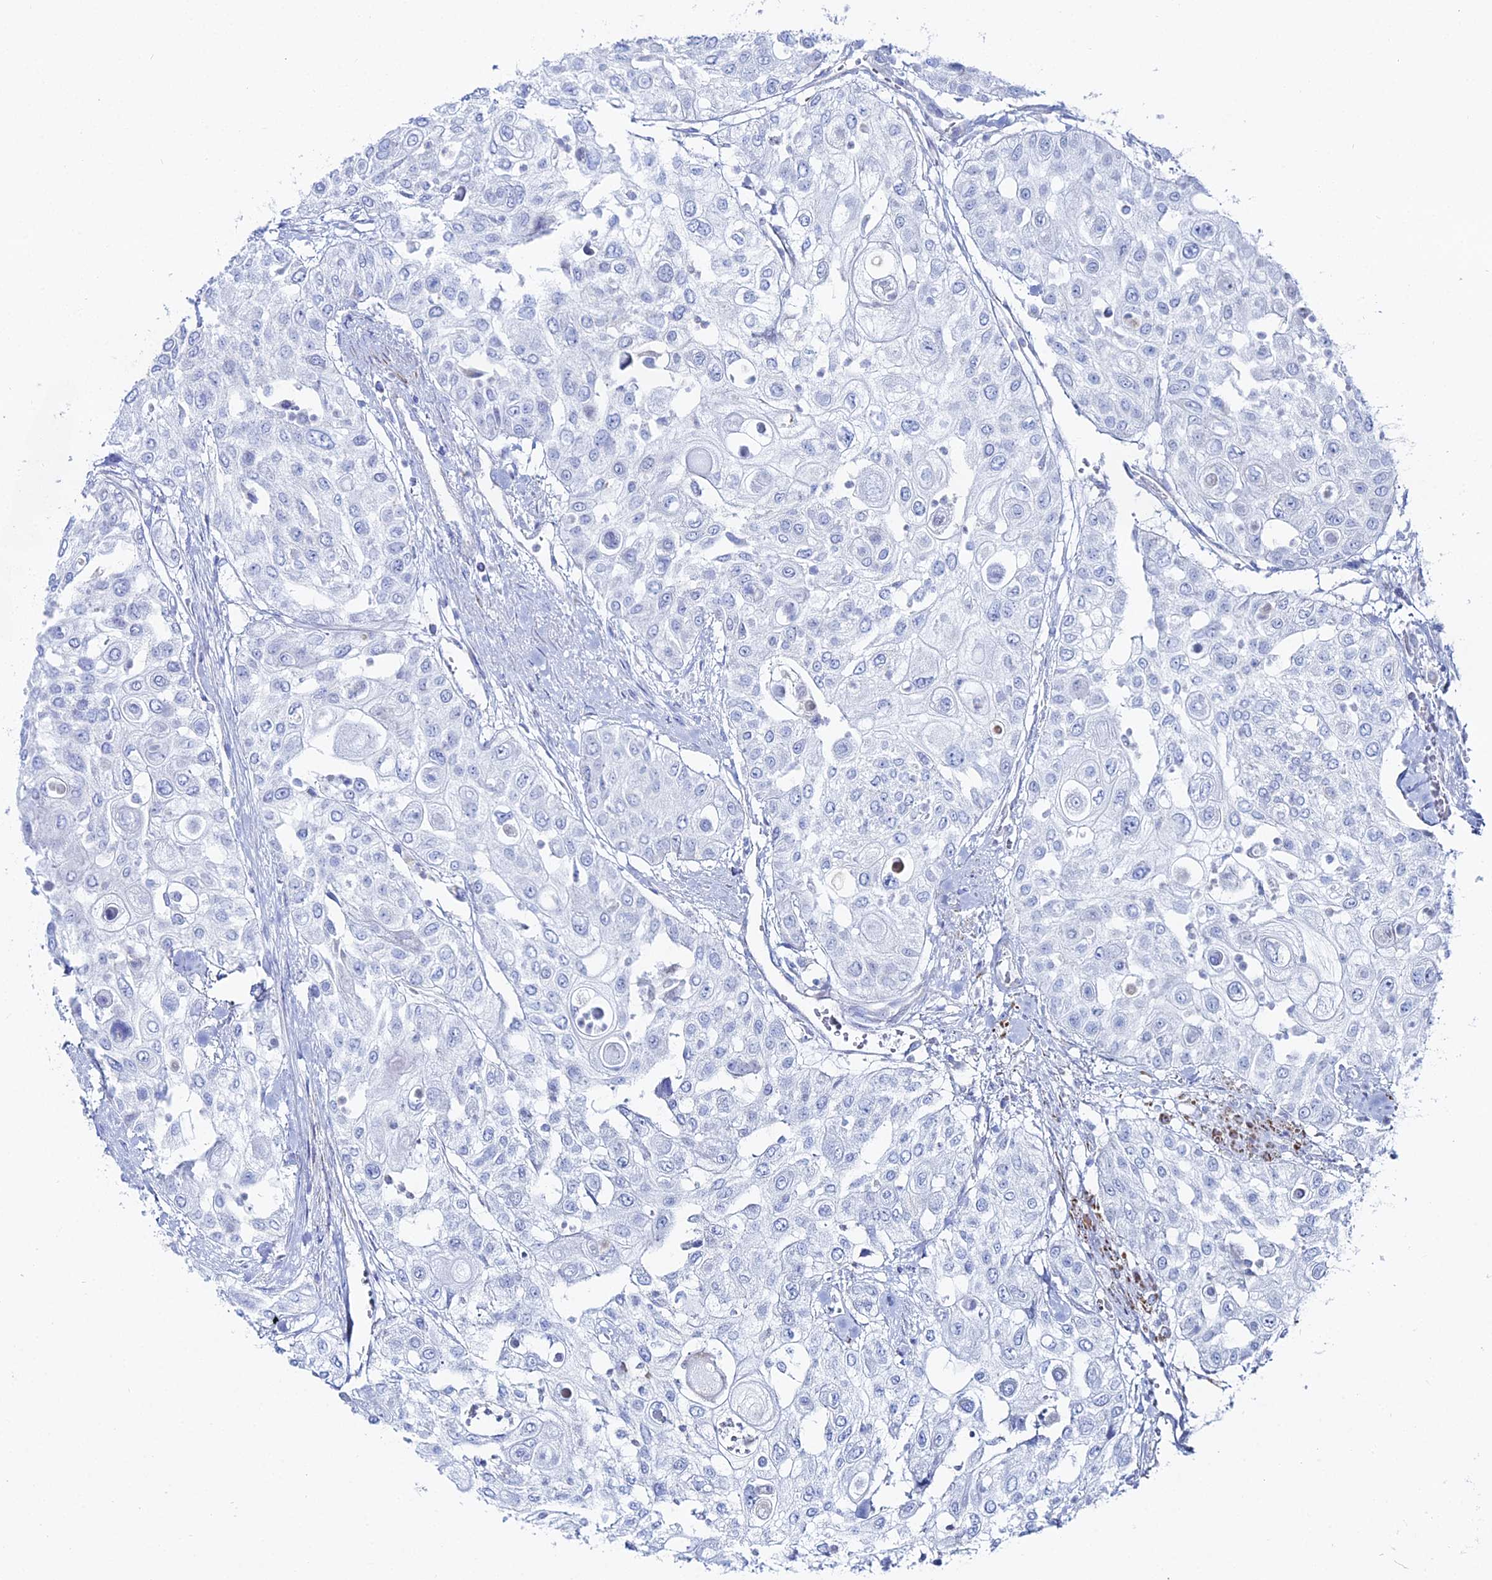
{"staining": {"intensity": "negative", "quantity": "none", "location": "none"}, "tissue": "urothelial cancer", "cell_type": "Tumor cells", "image_type": "cancer", "snomed": [{"axis": "morphology", "description": "Urothelial carcinoma, High grade"}, {"axis": "topography", "description": "Urinary bladder"}], "caption": "A high-resolution photomicrograph shows immunohistochemistry staining of urothelial cancer, which reveals no significant positivity in tumor cells. (Immunohistochemistry, brightfield microscopy, high magnification).", "gene": "DHX34", "patient": {"sex": "female", "age": 79}}